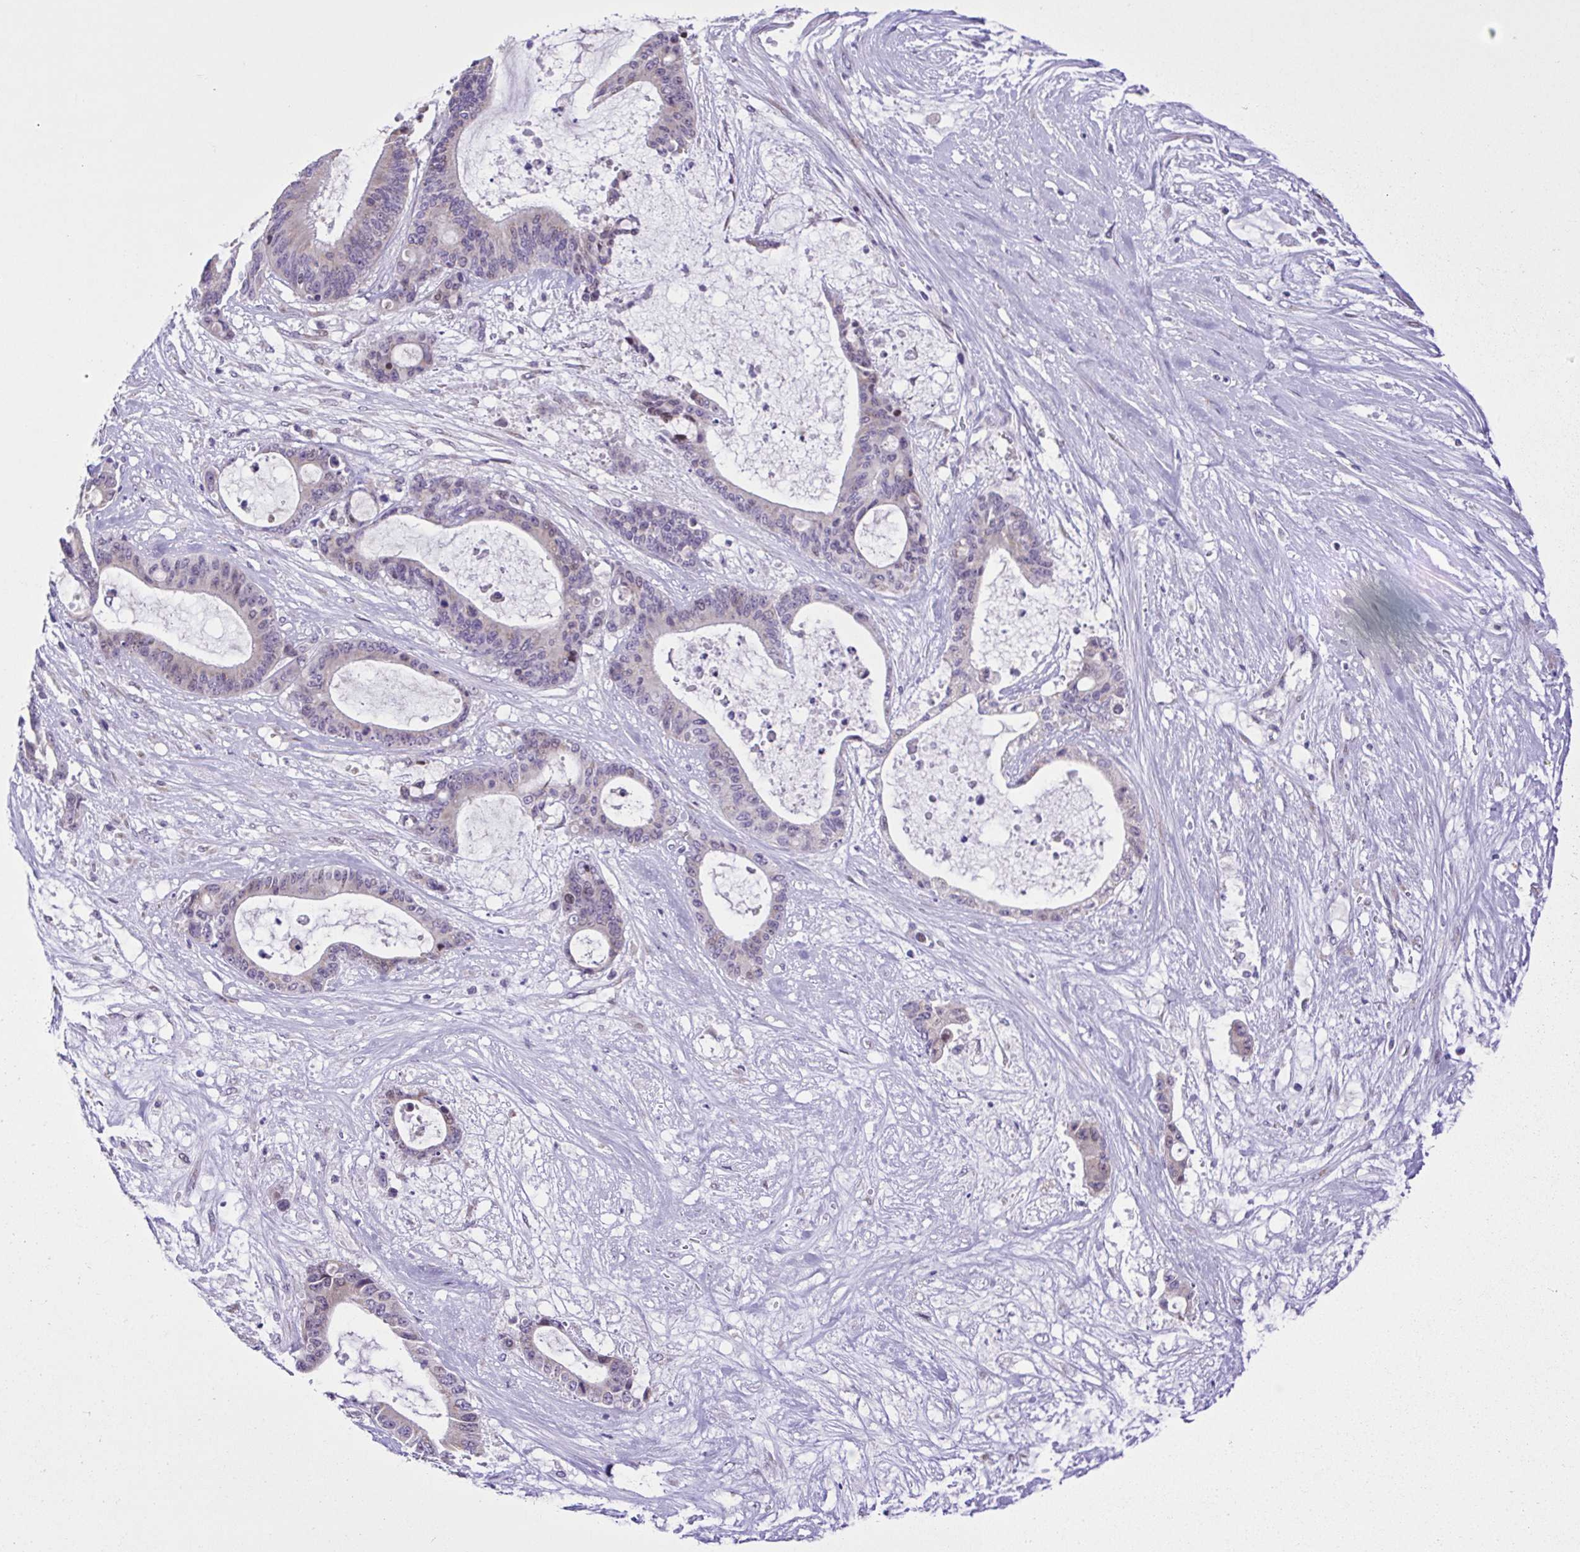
{"staining": {"intensity": "negative", "quantity": "none", "location": "none"}, "tissue": "liver cancer", "cell_type": "Tumor cells", "image_type": "cancer", "snomed": [{"axis": "morphology", "description": "Normal tissue, NOS"}, {"axis": "morphology", "description": "Cholangiocarcinoma"}, {"axis": "topography", "description": "Liver"}, {"axis": "topography", "description": "Peripheral nerve tissue"}], "caption": "Human liver cancer stained for a protein using IHC shows no staining in tumor cells.", "gene": "TGM3", "patient": {"sex": "female", "age": 73}}